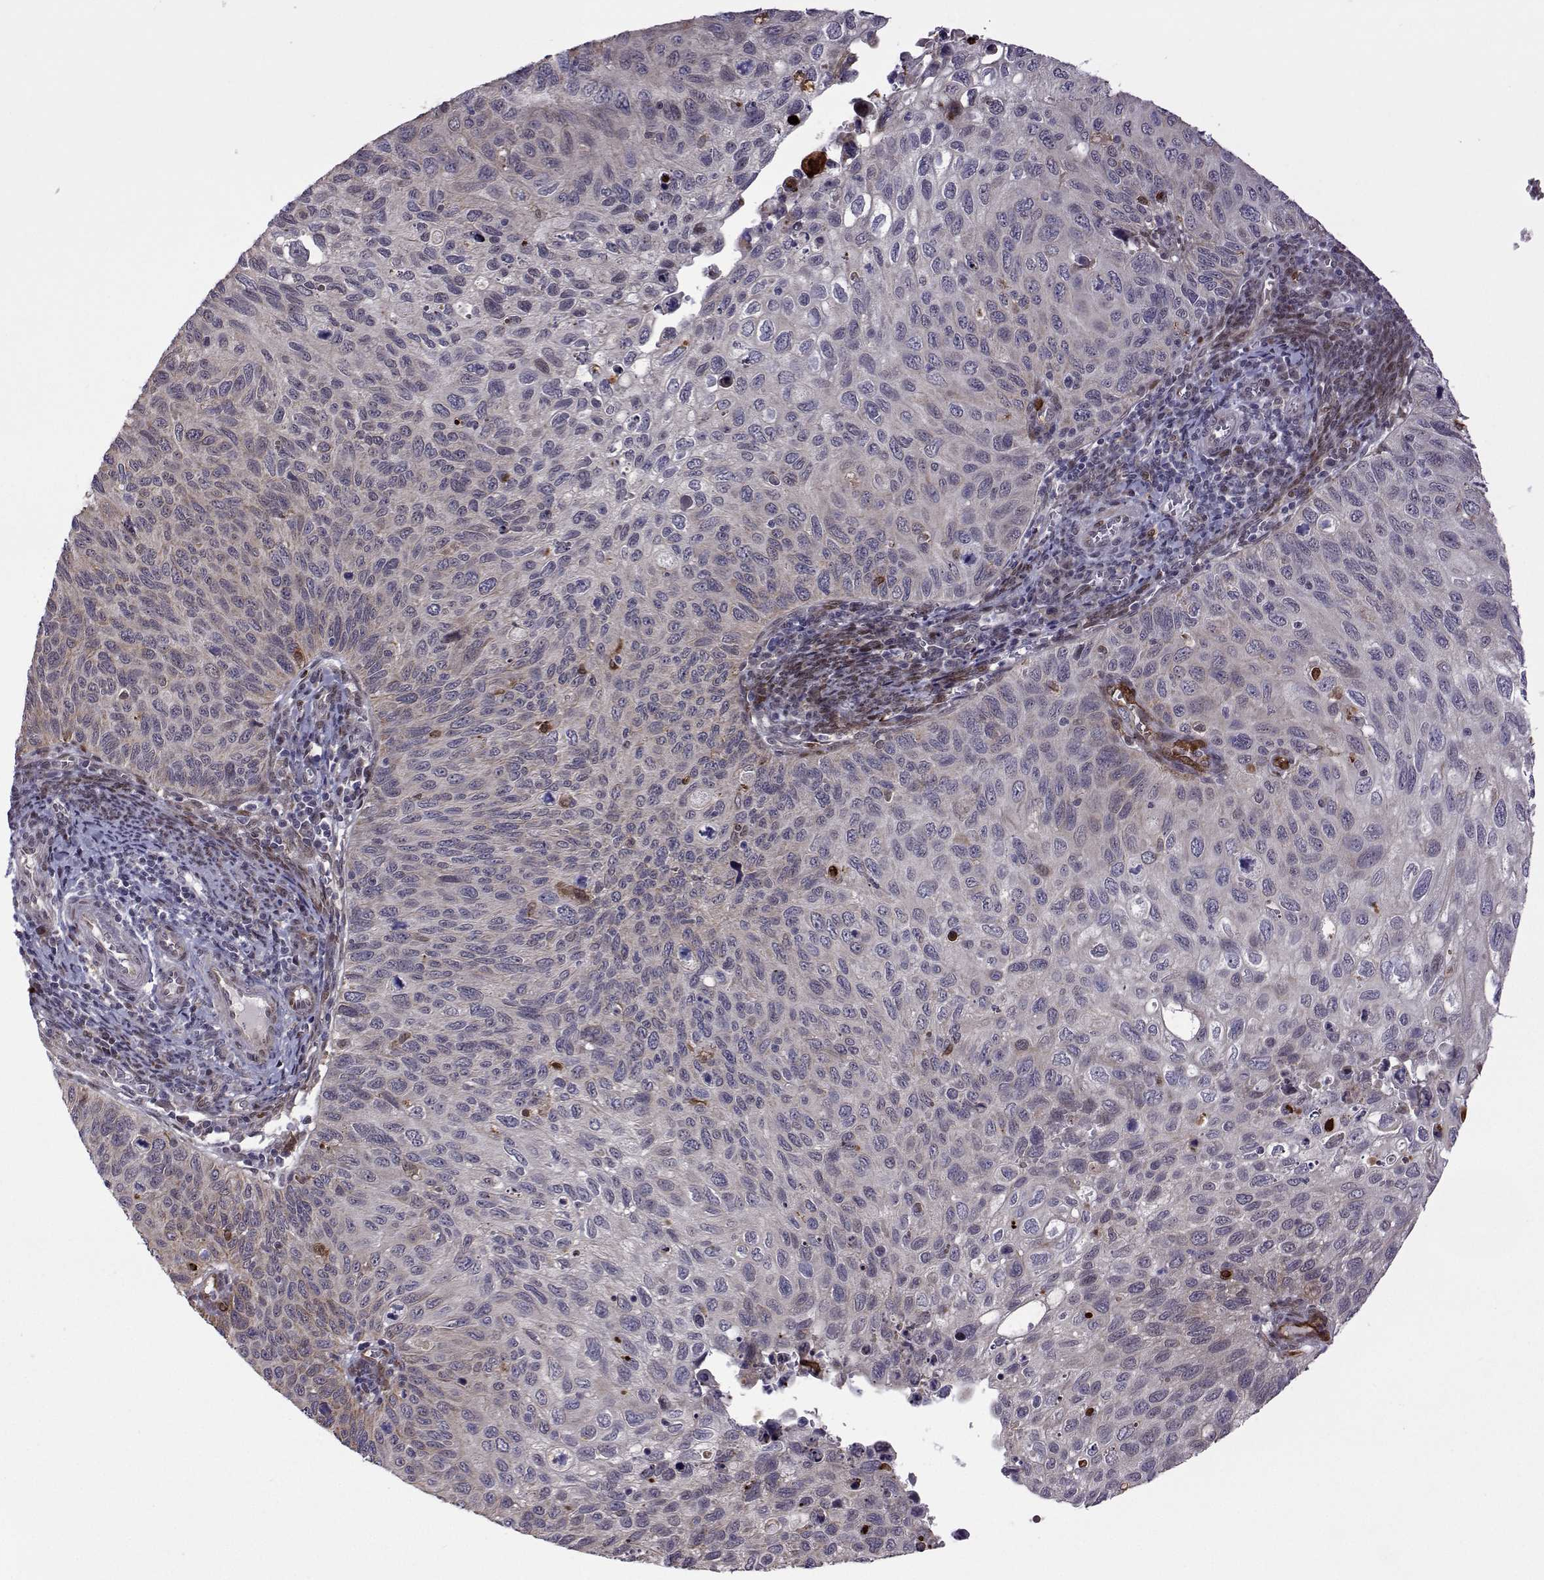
{"staining": {"intensity": "weak", "quantity": "<25%", "location": "cytoplasmic/membranous"}, "tissue": "cervical cancer", "cell_type": "Tumor cells", "image_type": "cancer", "snomed": [{"axis": "morphology", "description": "Squamous cell carcinoma, NOS"}, {"axis": "topography", "description": "Cervix"}], "caption": "Tumor cells are negative for brown protein staining in squamous cell carcinoma (cervical). Nuclei are stained in blue.", "gene": "EFCAB3", "patient": {"sex": "female", "age": 70}}